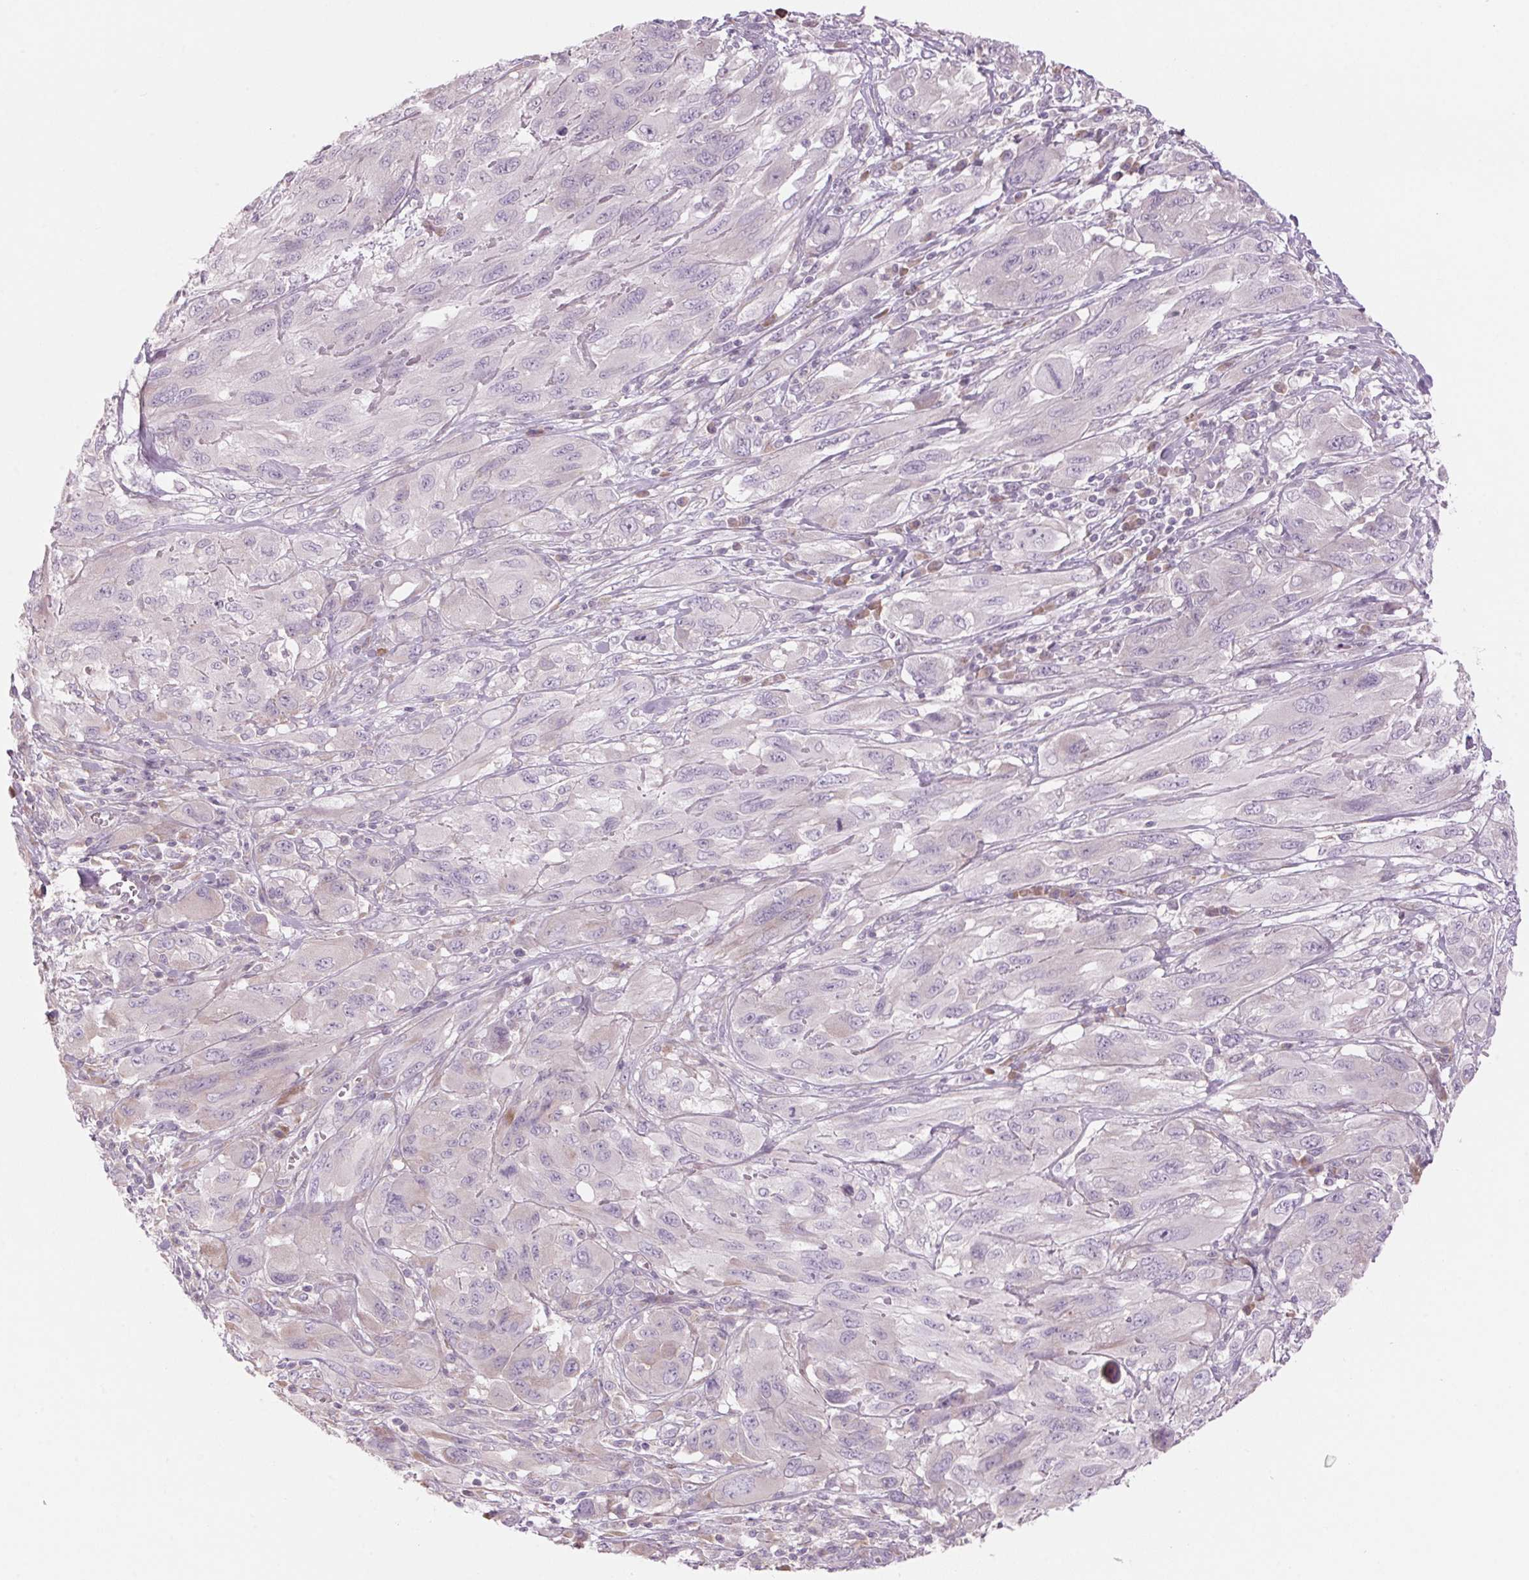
{"staining": {"intensity": "negative", "quantity": "none", "location": "none"}, "tissue": "melanoma", "cell_type": "Tumor cells", "image_type": "cancer", "snomed": [{"axis": "morphology", "description": "Malignant melanoma, NOS"}, {"axis": "topography", "description": "Skin"}], "caption": "IHC micrograph of neoplastic tissue: melanoma stained with DAB reveals no significant protein staining in tumor cells.", "gene": "GNMT", "patient": {"sex": "female", "age": 91}}